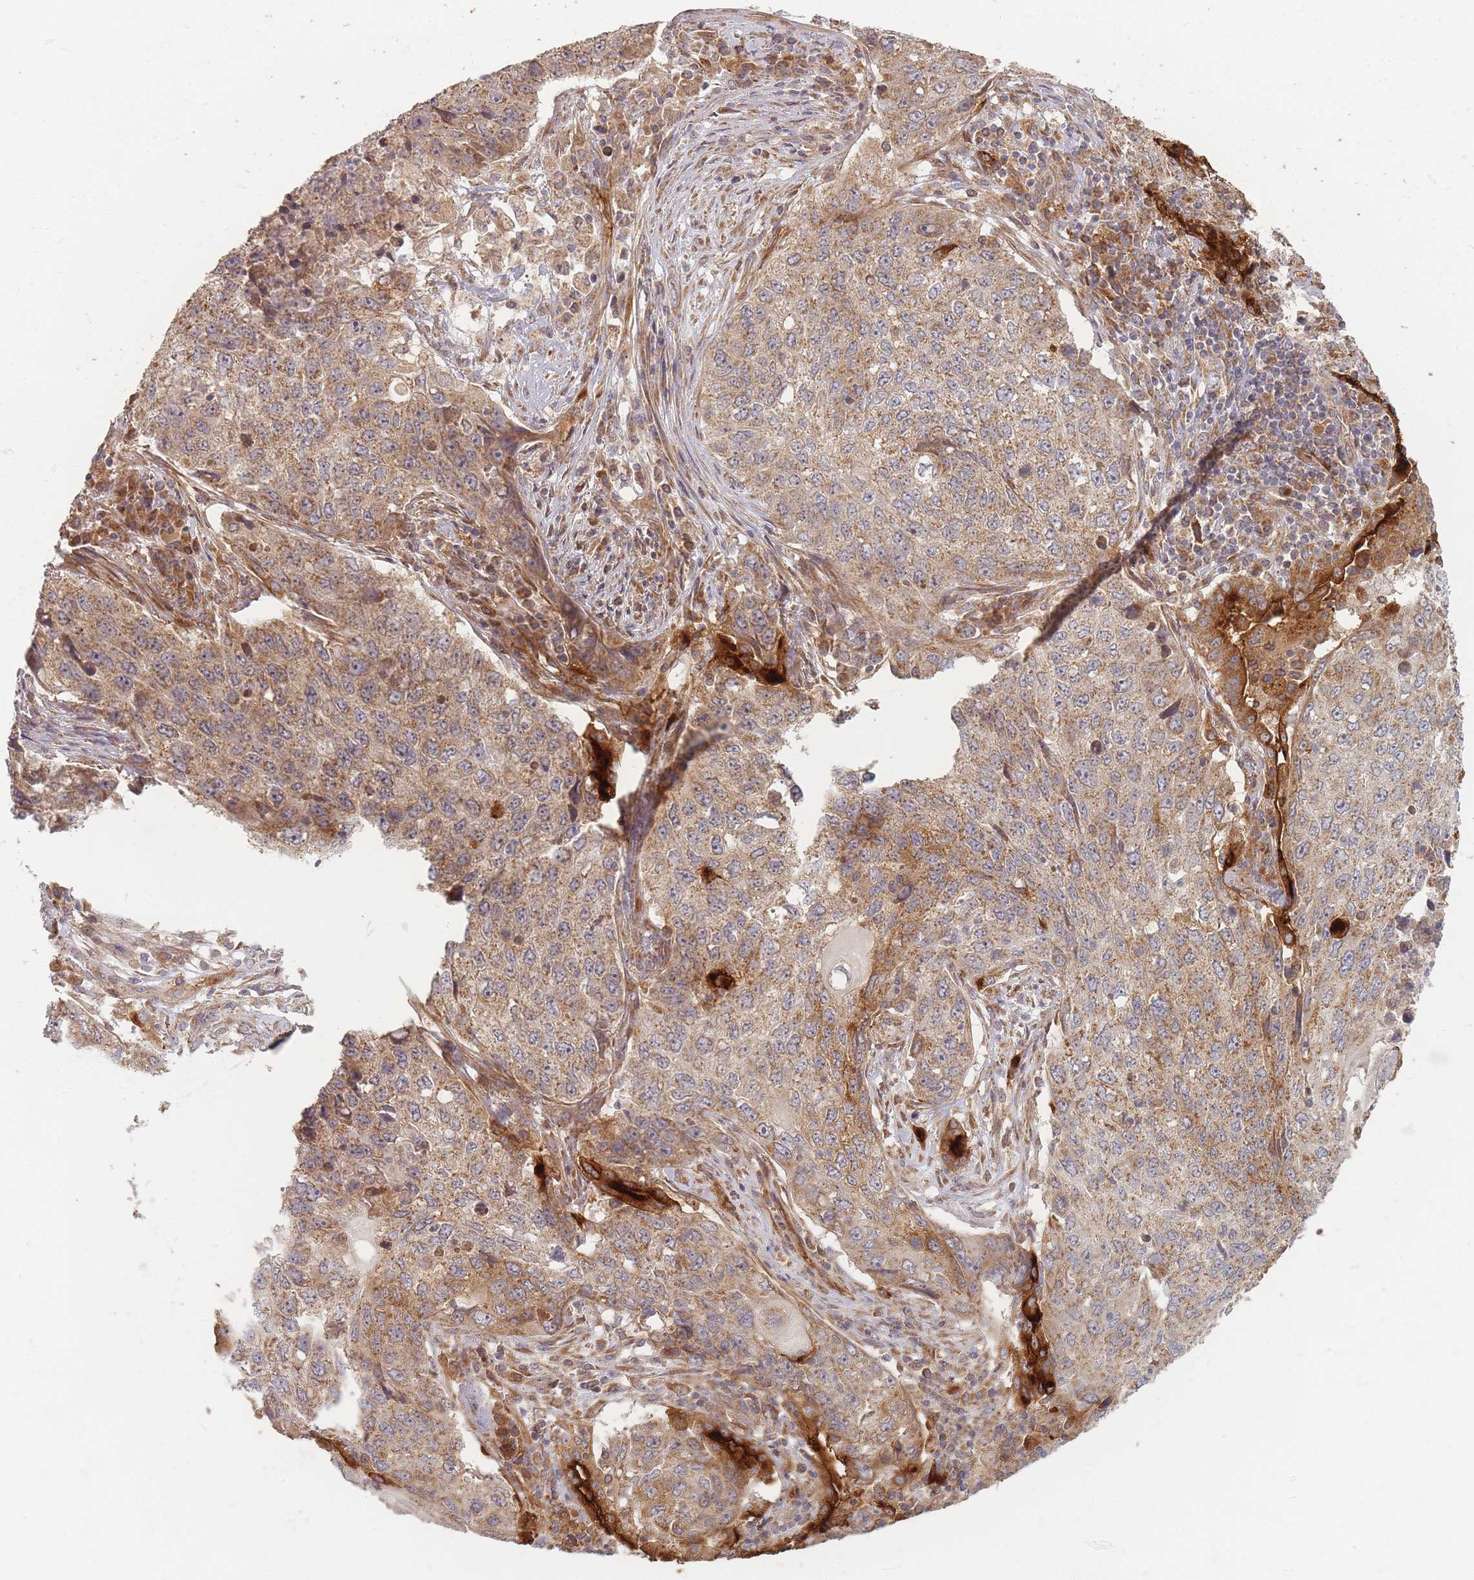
{"staining": {"intensity": "moderate", "quantity": "25%-75%", "location": "cytoplasmic/membranous"}, "tissue": "lung cancer", "cell_type": "Tumor cells", "image_type": "cancer", "snomed": [{"axis": "morphology", "description": "Squamous cell carcinoma, NOS"}, {"axis": "topography", "description": "Lung"}], "caption": "Protein staining of squamous cell carcinoma (lung) tissue exhibits moderate cytoplasmic/membranous positivity in about 25%-75% of tumor cells. The staining was performed using DAB (3,3'-diaminobenzidine) to visualize the protein expression in brown, while the nuclei were stained in blue with hematoxylin (Magnification: 20x).", "gene": "MRPS6", "patient": {"sex": "female", "age": 63}}